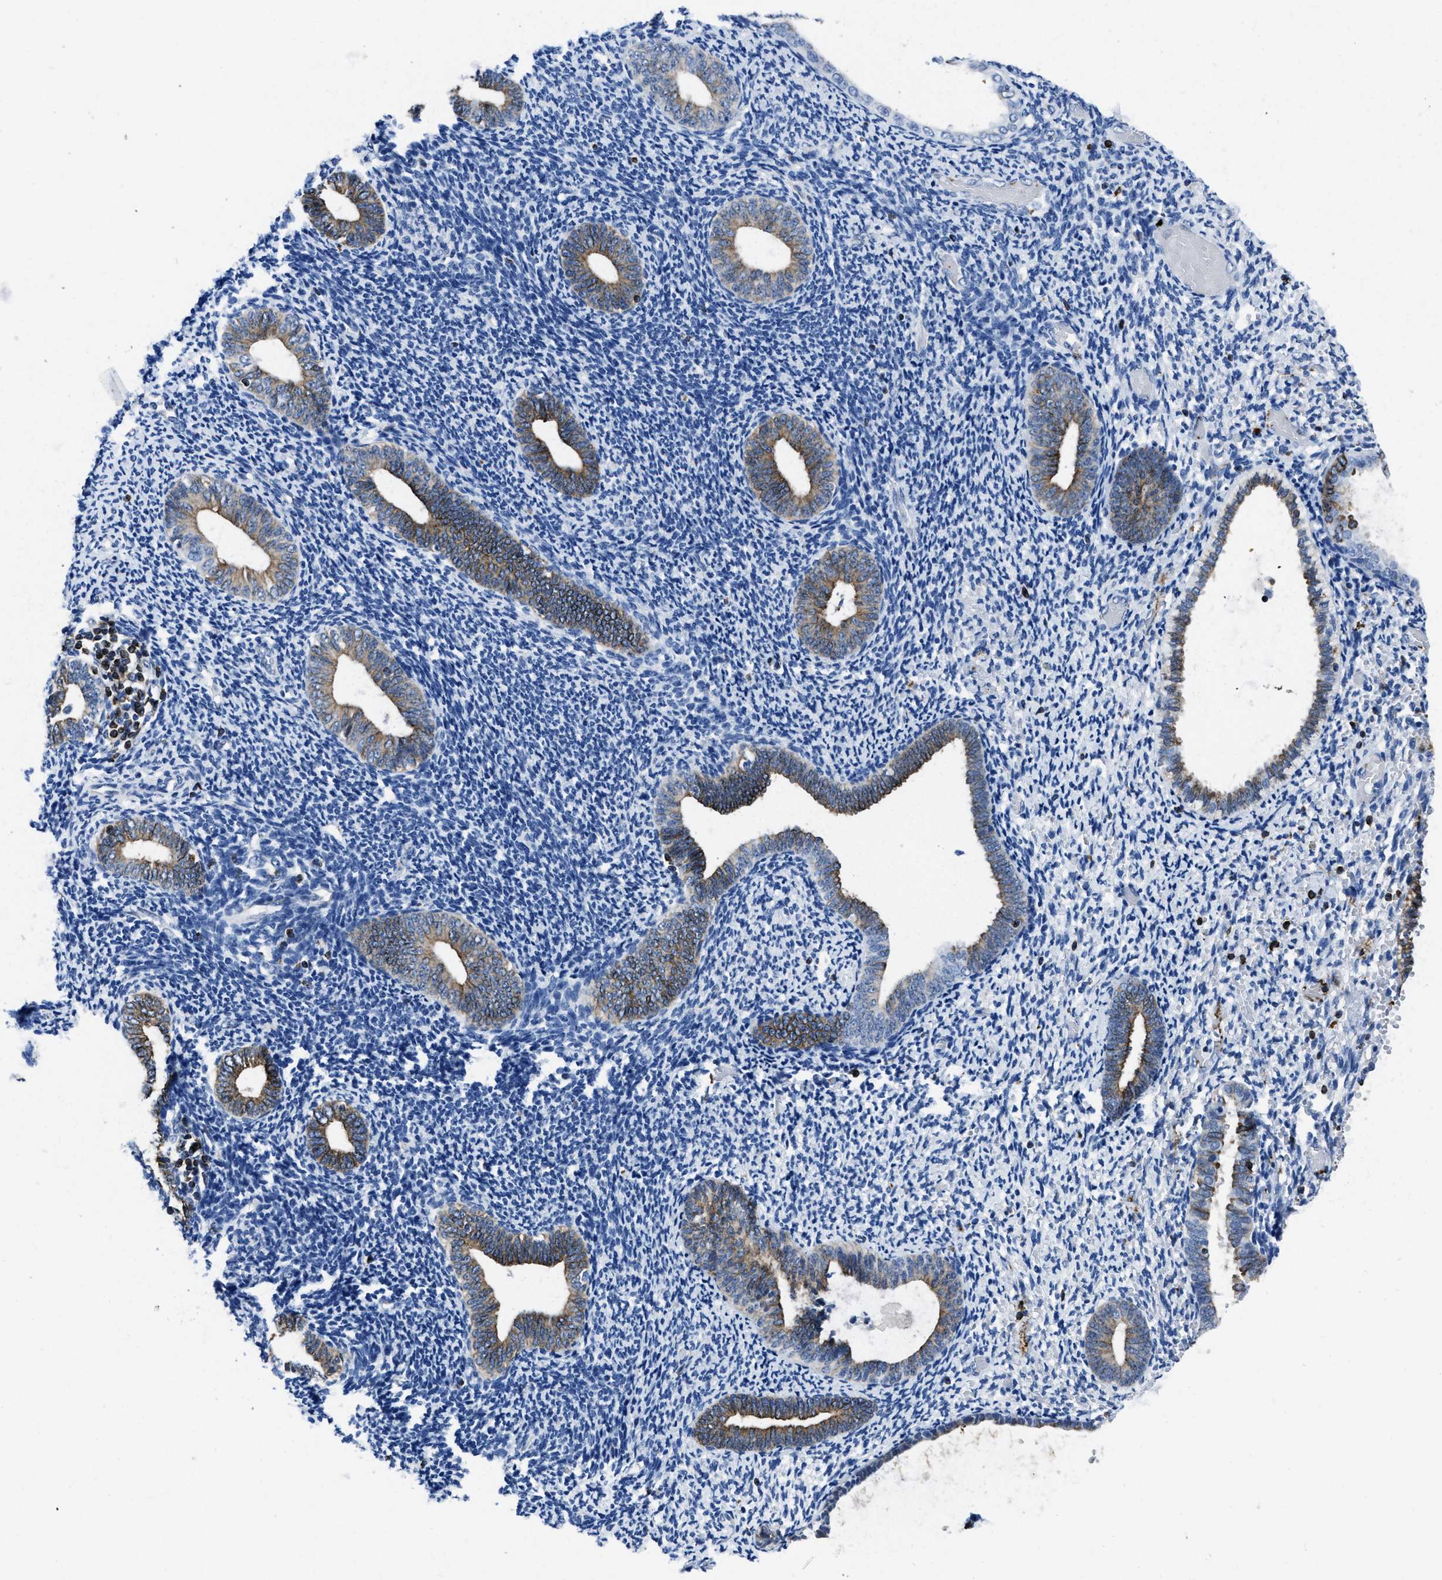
{"staining": {"intensity": "negative", "quantity": "none", "location": "none"}, "tissue": "endometrium", "cell_type": "Cells in endometrial stroma", "image_type": "normal", "snomed": [{"axis": "morphology", "description": "Normal tissue, NOS"}, {"axis": "topography", "description": "Endometrium"}], "caption": "Cells in endometrial stroma show no significant expression in benign endometrium. The staining is performed using DAB (3,3'-diaminobenzidine) brown chromogen with nuclei counter-stained in using hematoxylin.", "gene": "ITGA3", "patient": {"sex": "female", "age": 66}}